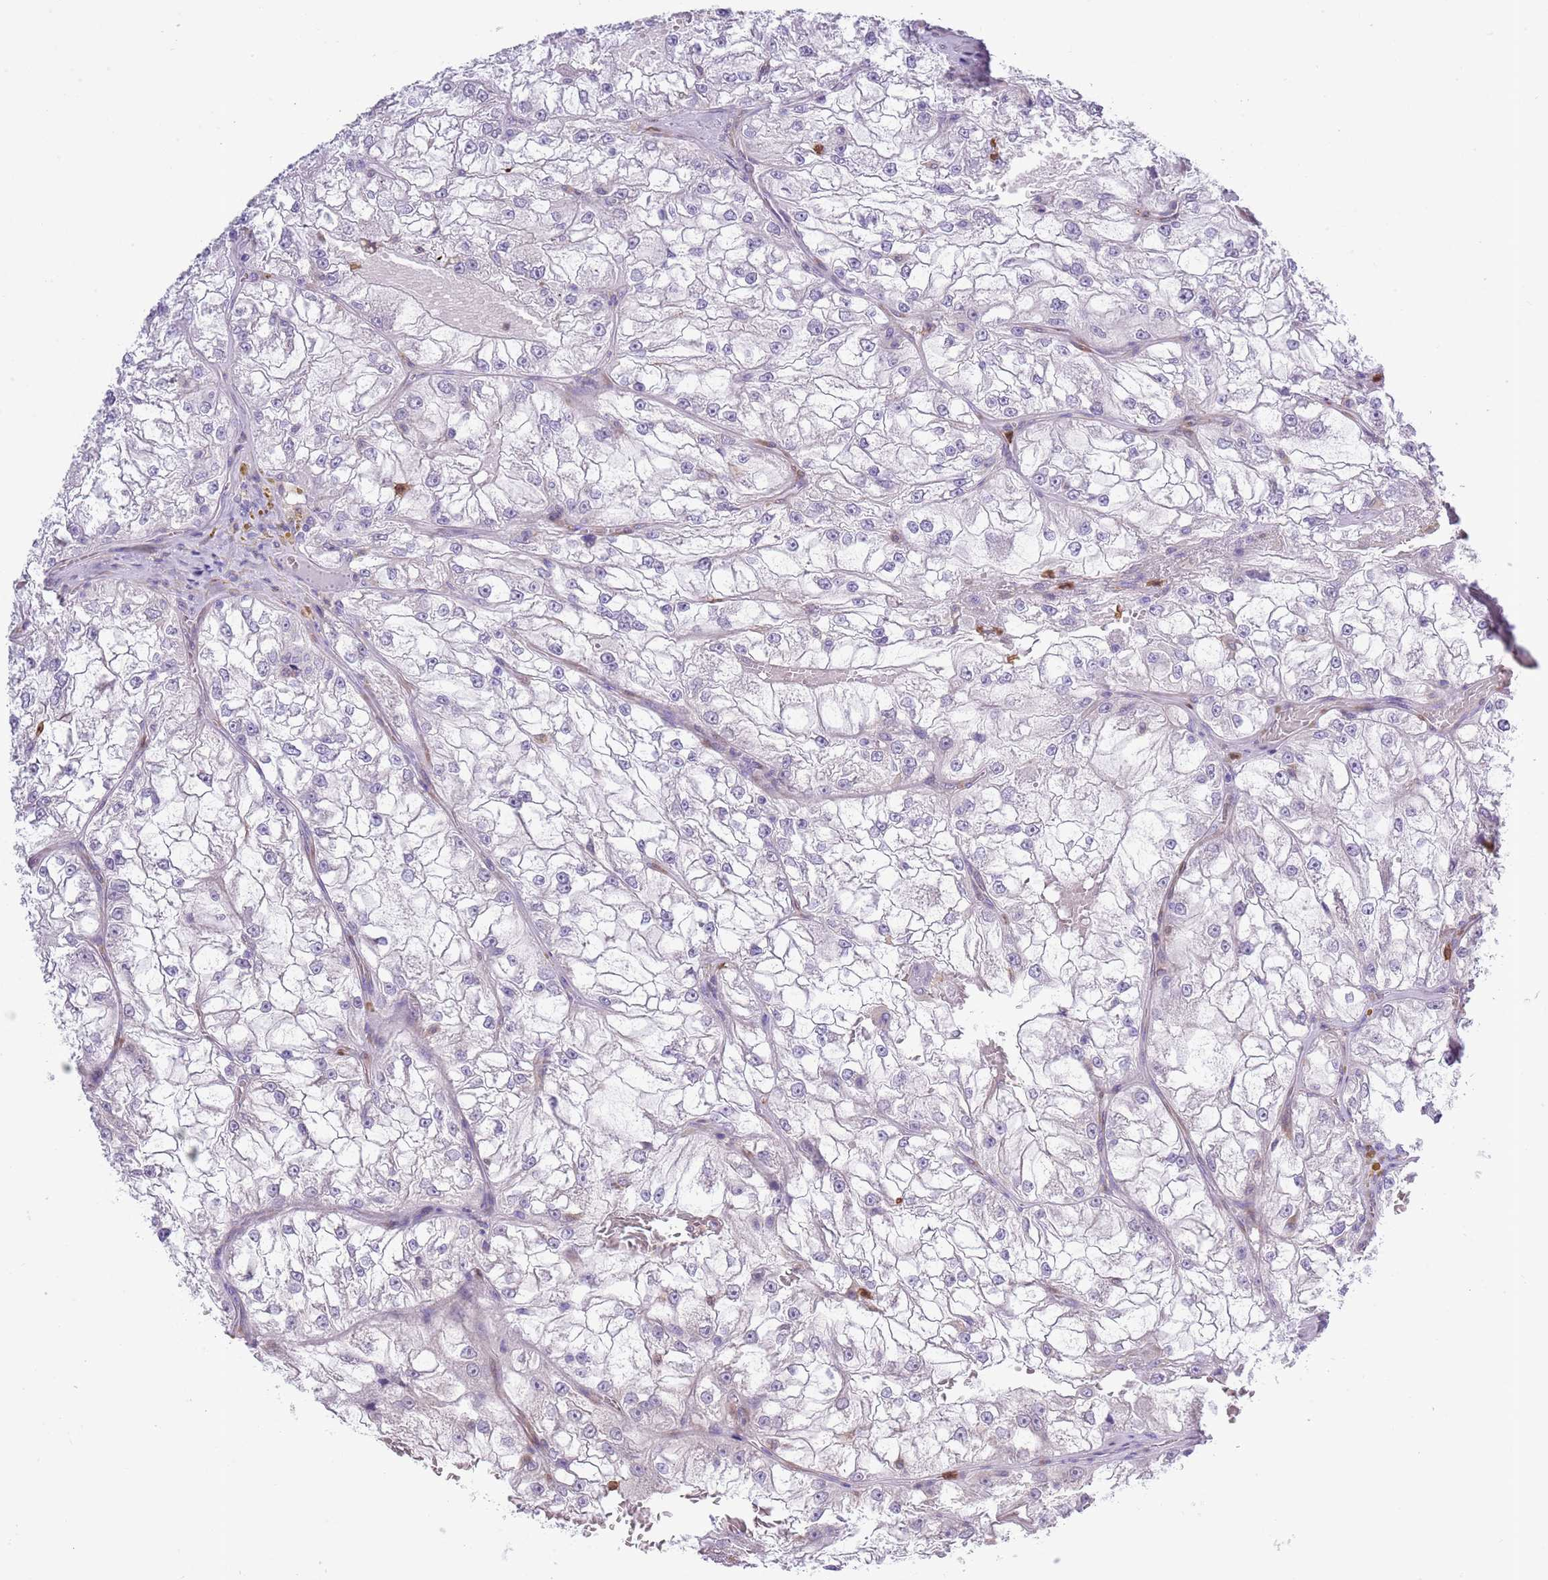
{"staining": {"intensity": "negative", "quantity": "none", "location": "none"}, "tissue": "renal cancer", "cell_type": "Tumor cells", "image_type": "cancer", "snomed": [{"axis": "morphology", "description": "Adenocarcinoma, NOS"}, {"axis": "topography", "description": "Kidney"}], "caption": "Adenocarcinoma (renal) stained for a protein using immunohistochemistry (IHC) shows no staining tumor cells.", "gene": "ZFP2", "patient": {"sex": "female", "age": 72}}